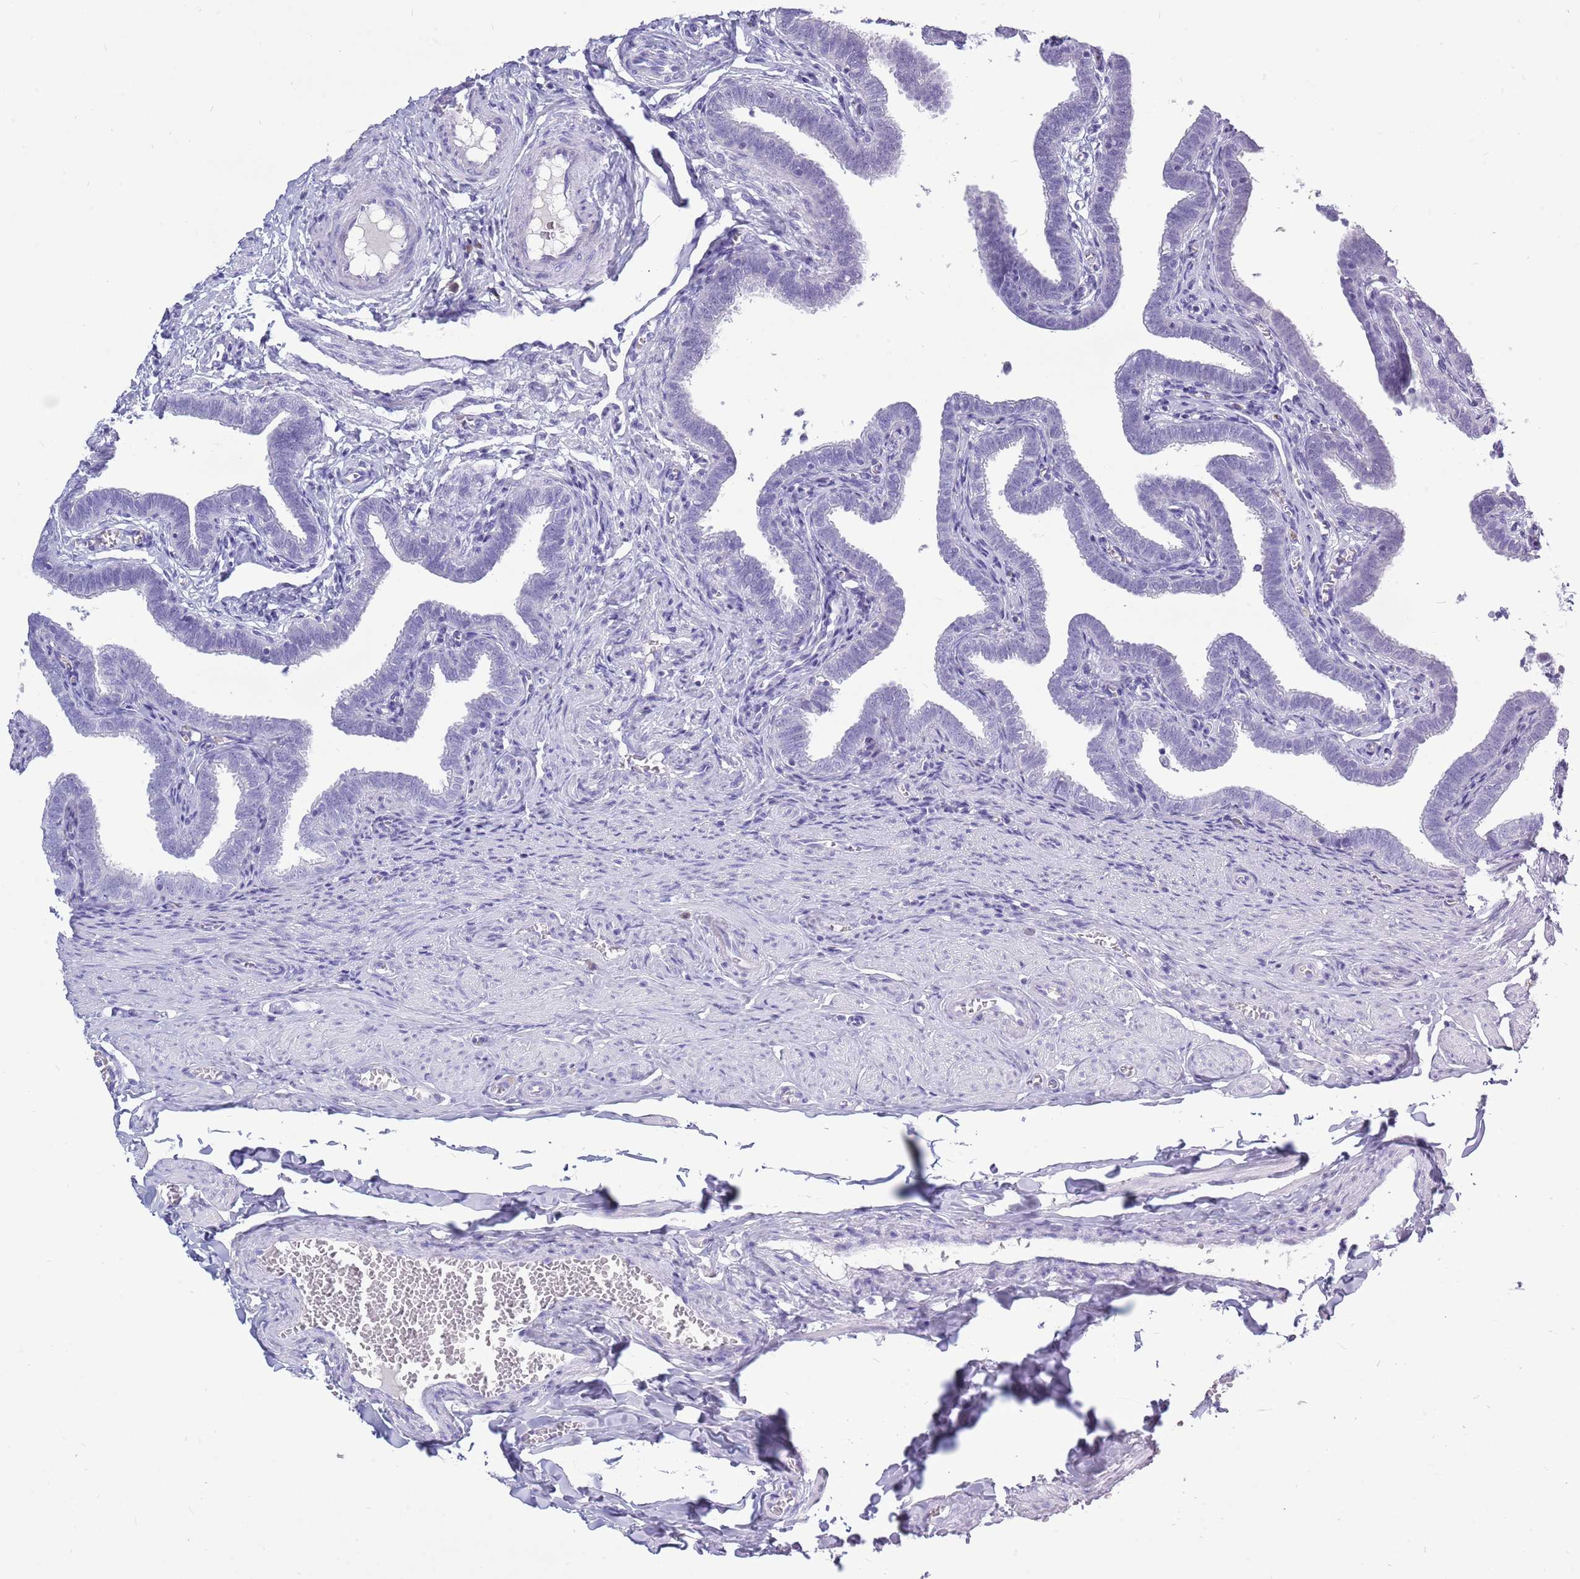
{"staining": {"intensity": "negative", "quantity": "none", "location": "none"}, "tissue": "fallopian tube", "cell_type": "Glandular cells", "image_type": "normal", "snomed": [{"axis": "morphology", "description": "Normal tissue, NOS"}, {"axis": "topography", "description": "Fallopian tube"}], "caption": "Glandular cells show no significant staining in benign fallopian tube.", "gene": "ZNF425", "patient": {"sex": "female", "age": 36}}